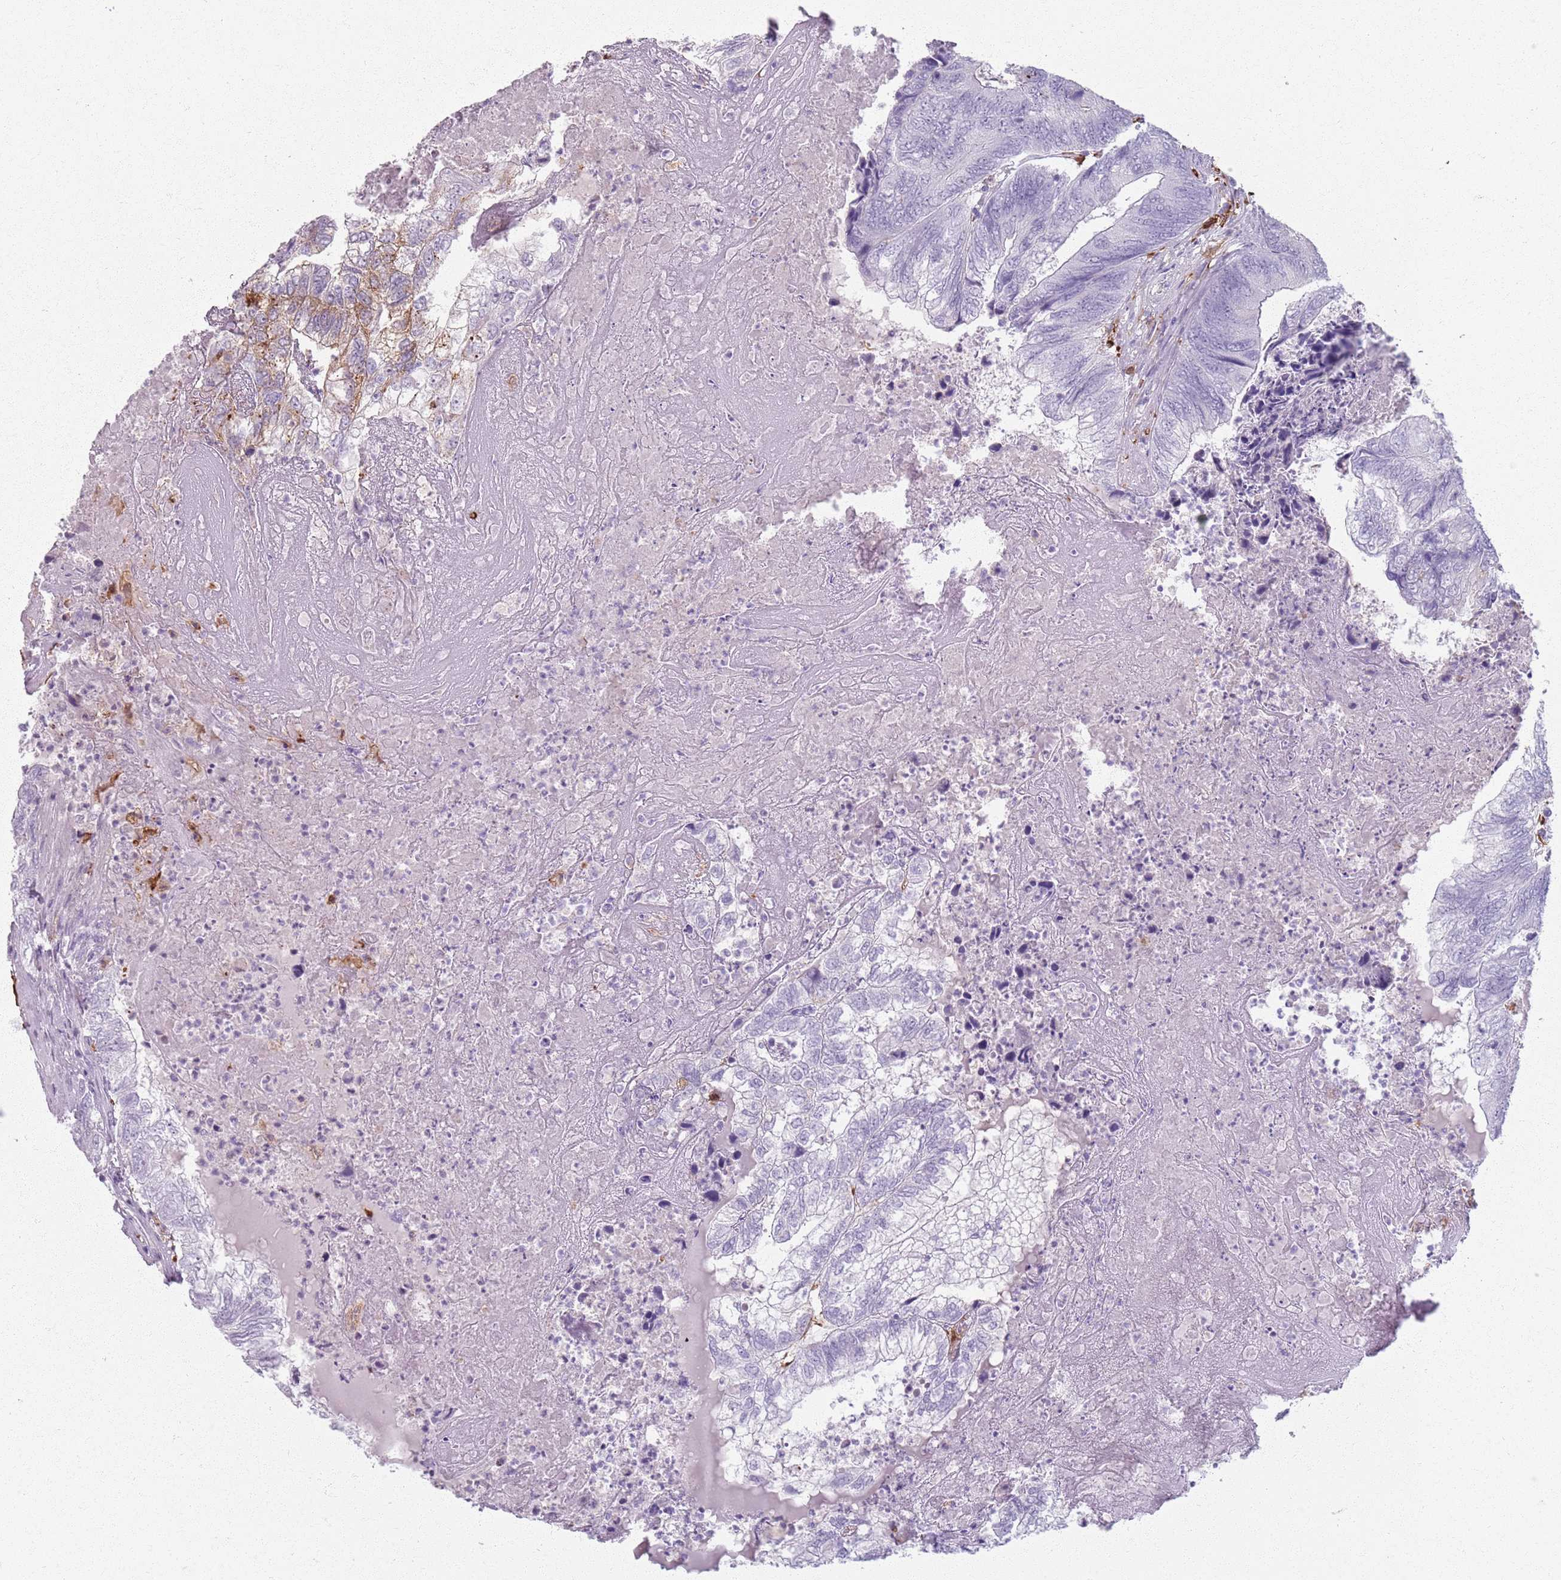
{"staining": {"intensity": "negative", "quantity": "none", "location": "none"}, "tissue": "colorectal cancer", "cell_type": "Tumor cells", "image_type": "cancer", "snomed": [{"axis": "morphology", "description": "Adenocarcinoma, NOS"}, {"axis": "topography", "description": "Colon"}], "caption": "The photomicrograph displays no significant staining in tumor cells of colorectal cancer.", "gene": "GDPGP1", "patient": {"sex": "female", "age": 67}}